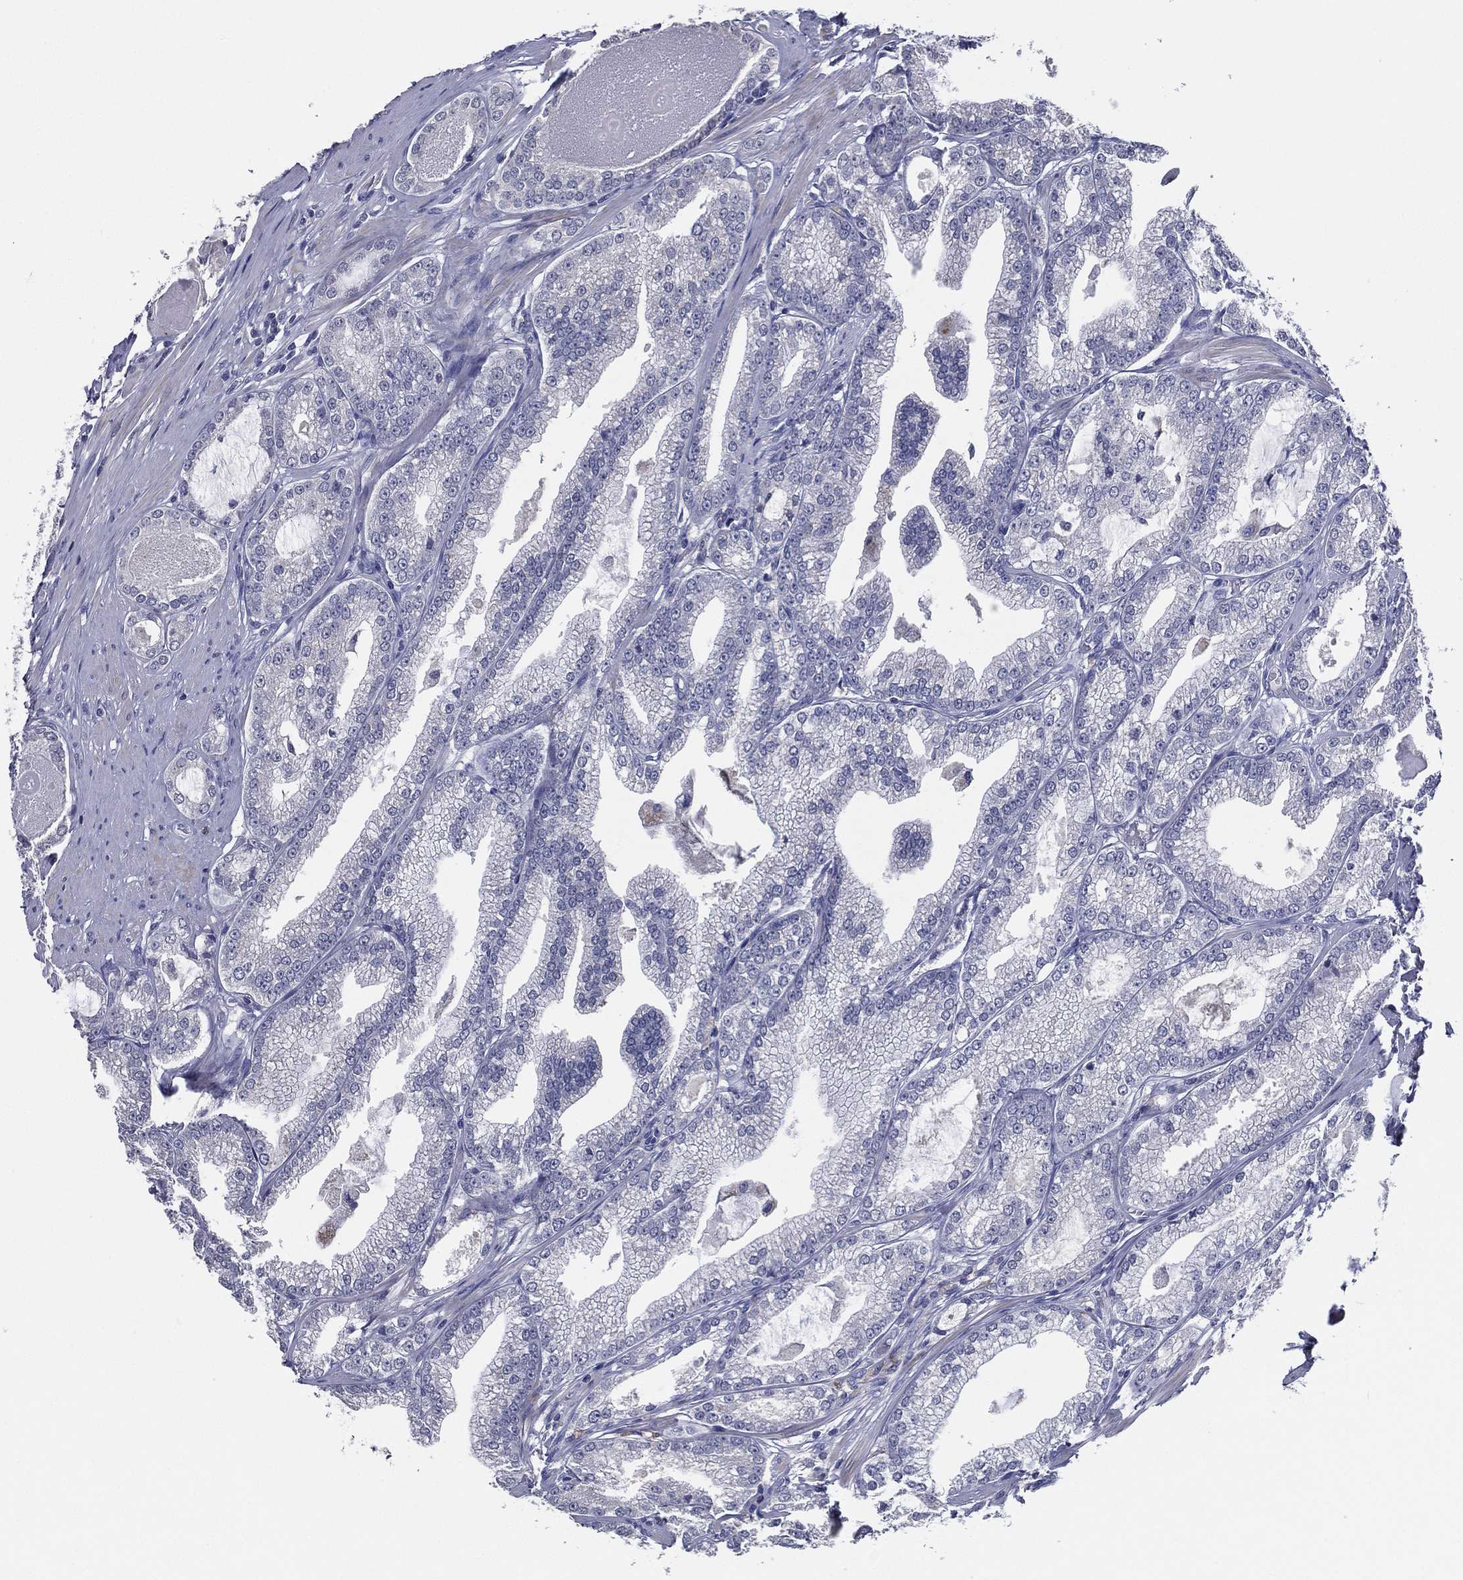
{"staining": {"intensity": "negative", "quantity": "none", "location": "none"}, "tissue": "prostate cancer", "cell_type": "Tumor cells", "image_type": "cancer", "snomed": [{"axis": "morphology", "description": "Adenocarcinoma, High grade"}, {"axis": "topography", "description": "Prostate and seminal vesicle, NOS"}], "caption": "IHC photomicrograph of prostate cancer (high-grade adenocarcinoma) stained for a protein (brown), which shows no expression in tumor cells. The staining was performed using DAB (3,3'-diaminobenzidine) to visualize the protein expression in brown, while the nuclei were stained in blue with hematoxylin (Magnification: 20x).", "gene": "TFAP2A", "patient": {"sex": "male", "age": 62}}